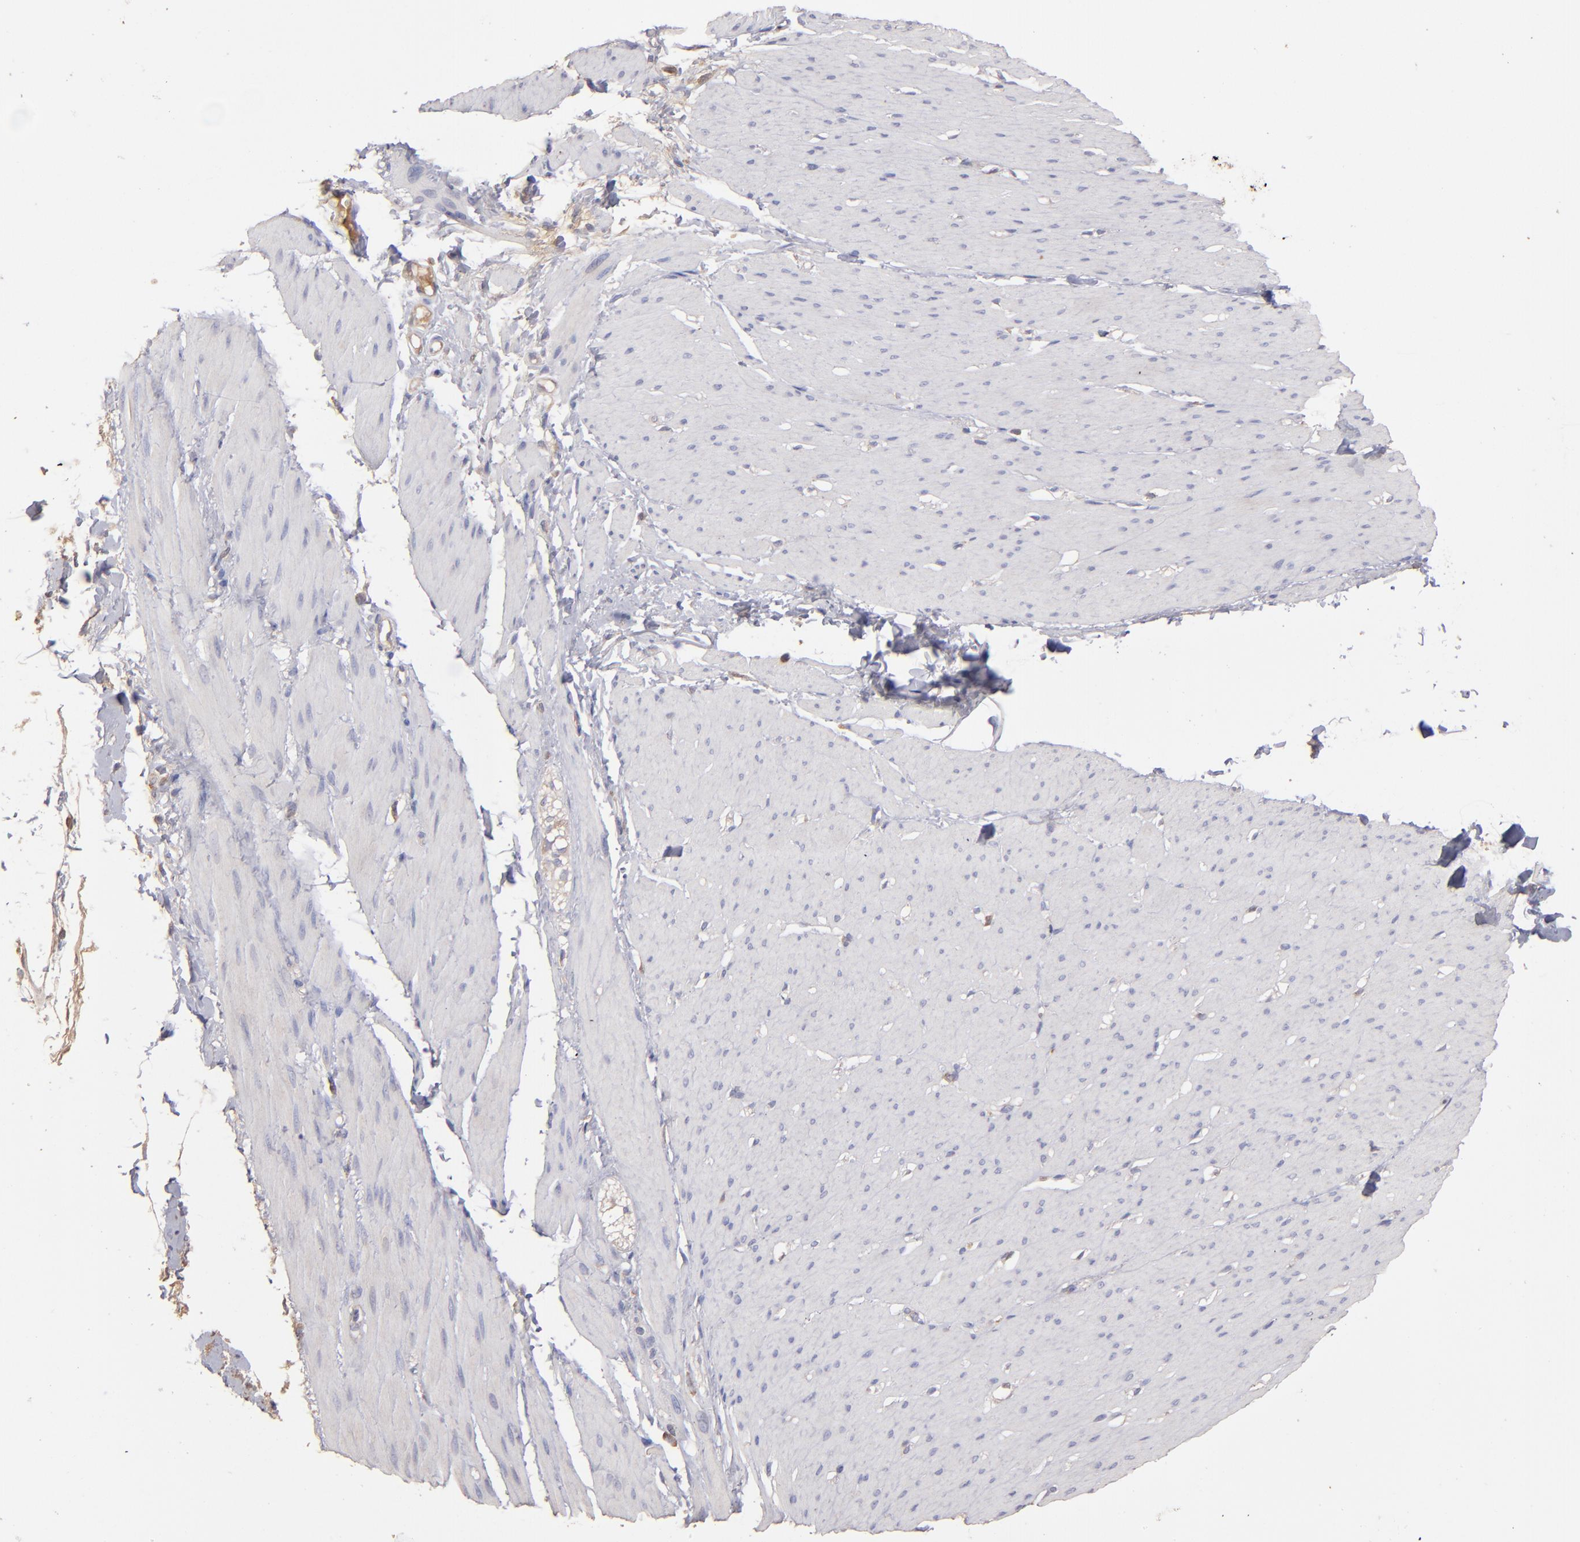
{"staining": {"intensity": "negative", "quantity": "none", "location": "none"}, "tissue": "smooth muscle", "cell_type": "Smooth muscle cells", "image_type": "normal", "snomed": [{"axis": "morphology", "description": "Normal tissue, NOS"}, {"axis": "topography", "description": "Smooth muscle"}, {"axis": "topography", "description": "Colon"}], "caption": "This is an immunohistochemistry (IHC) photomicrograph of unremarkable human smooth muscle. There is no staining in smooth muscle cells.", "gene": "NFKBIE", "patient": {"sex": "male", "age": 67}}